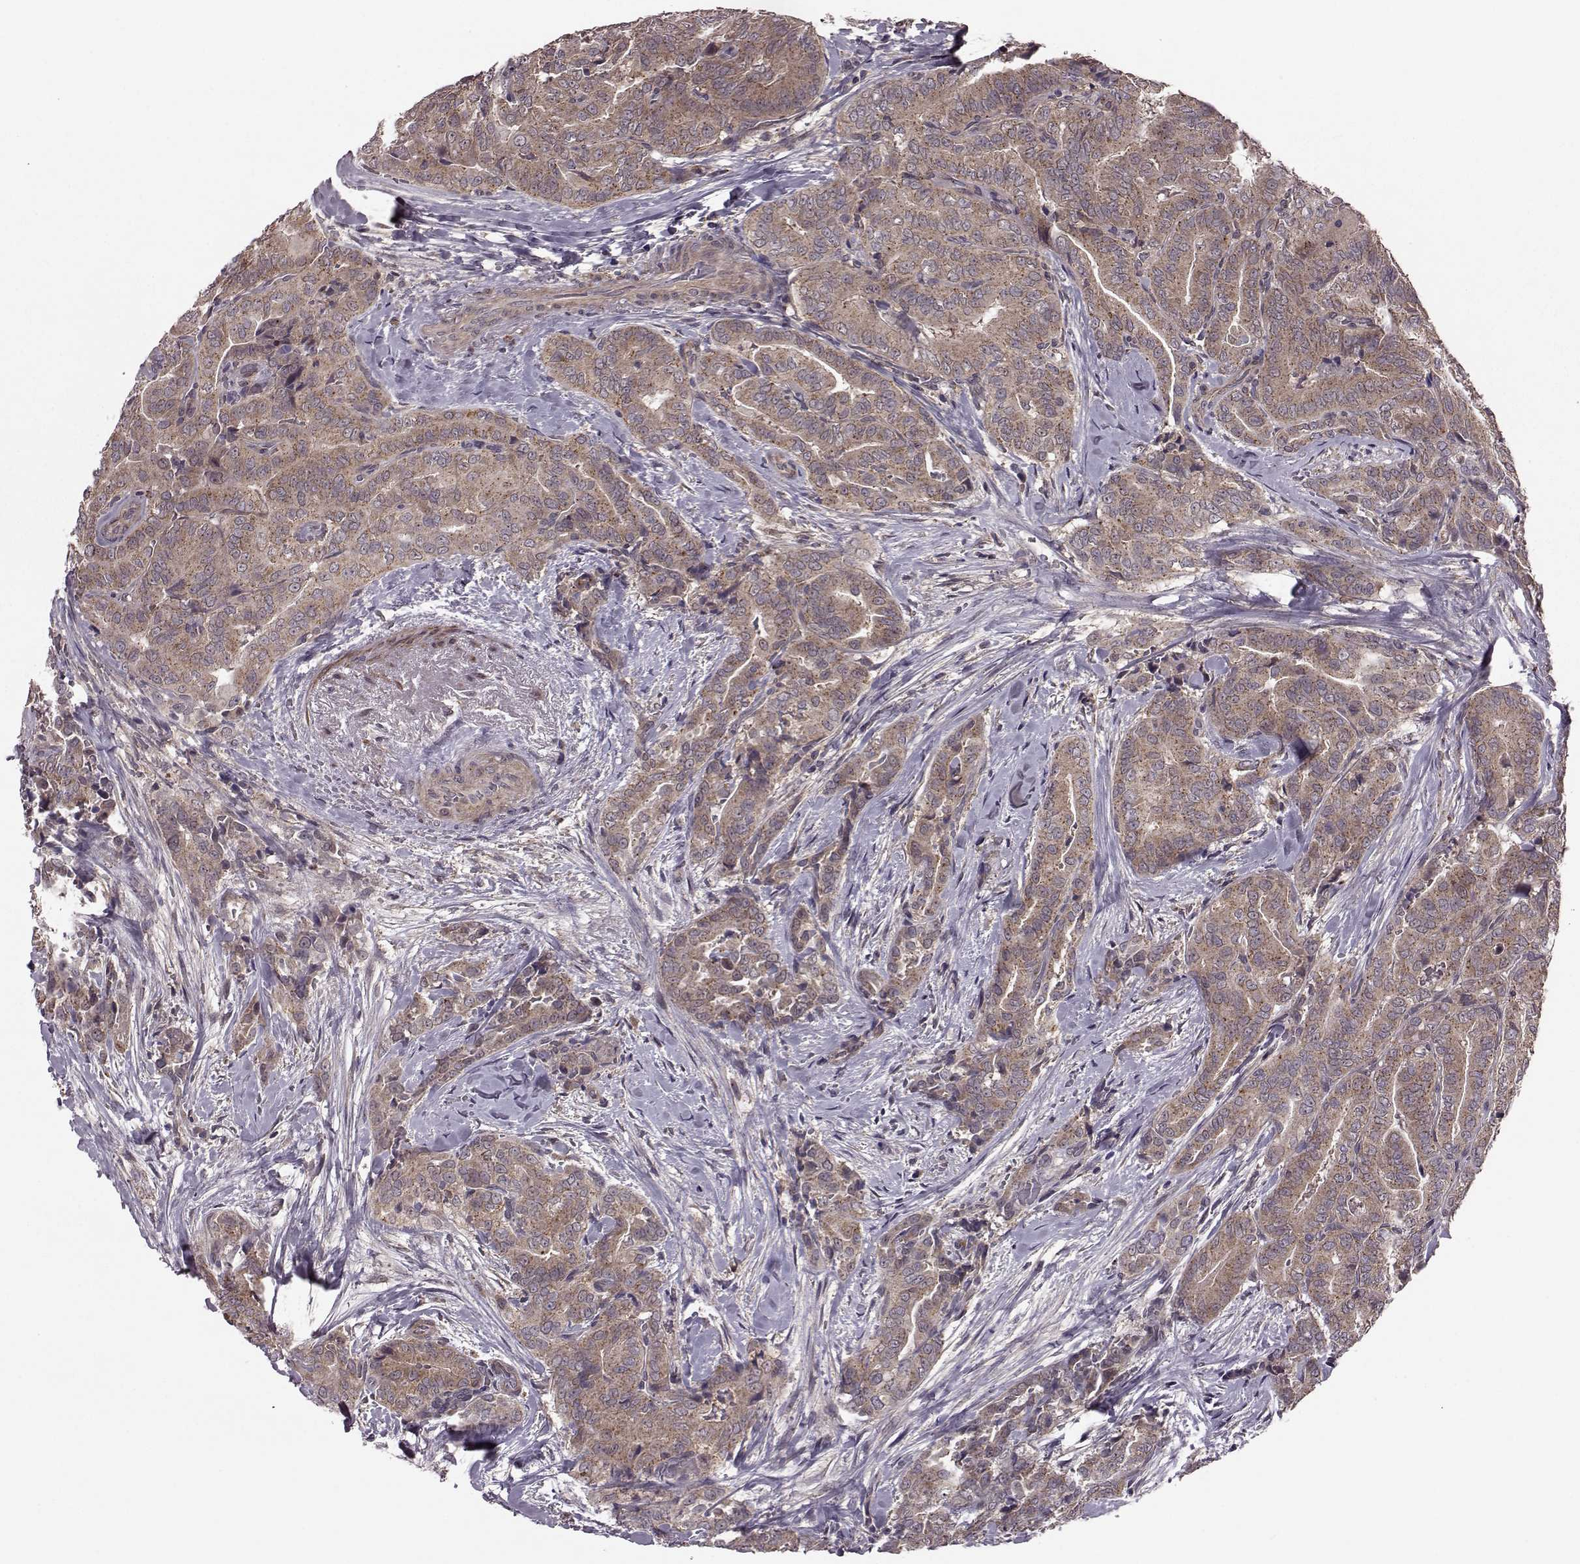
{"staining": {"intensity": "moderate", "quantity": ">75%", "location": "cytoplasmic/membranous"}, "tissue": "thyroid cancer", "cell_type": "Tumor cells", "image_type": "cancer", "snomed": [{"axis": "morphology", "description": "Papillary adenocarcinoma, NOS"}, {"axis": "topography", "description": "Thyroid gland"}], "caption": "Human thyroid cancer stained for a protein (brown) exhibits moderate cytoplasmic/membranous positive expression in about >75% of tumor cells.", "gene": "FNIP2", "patient": {"sex": "male", "age": 61}}